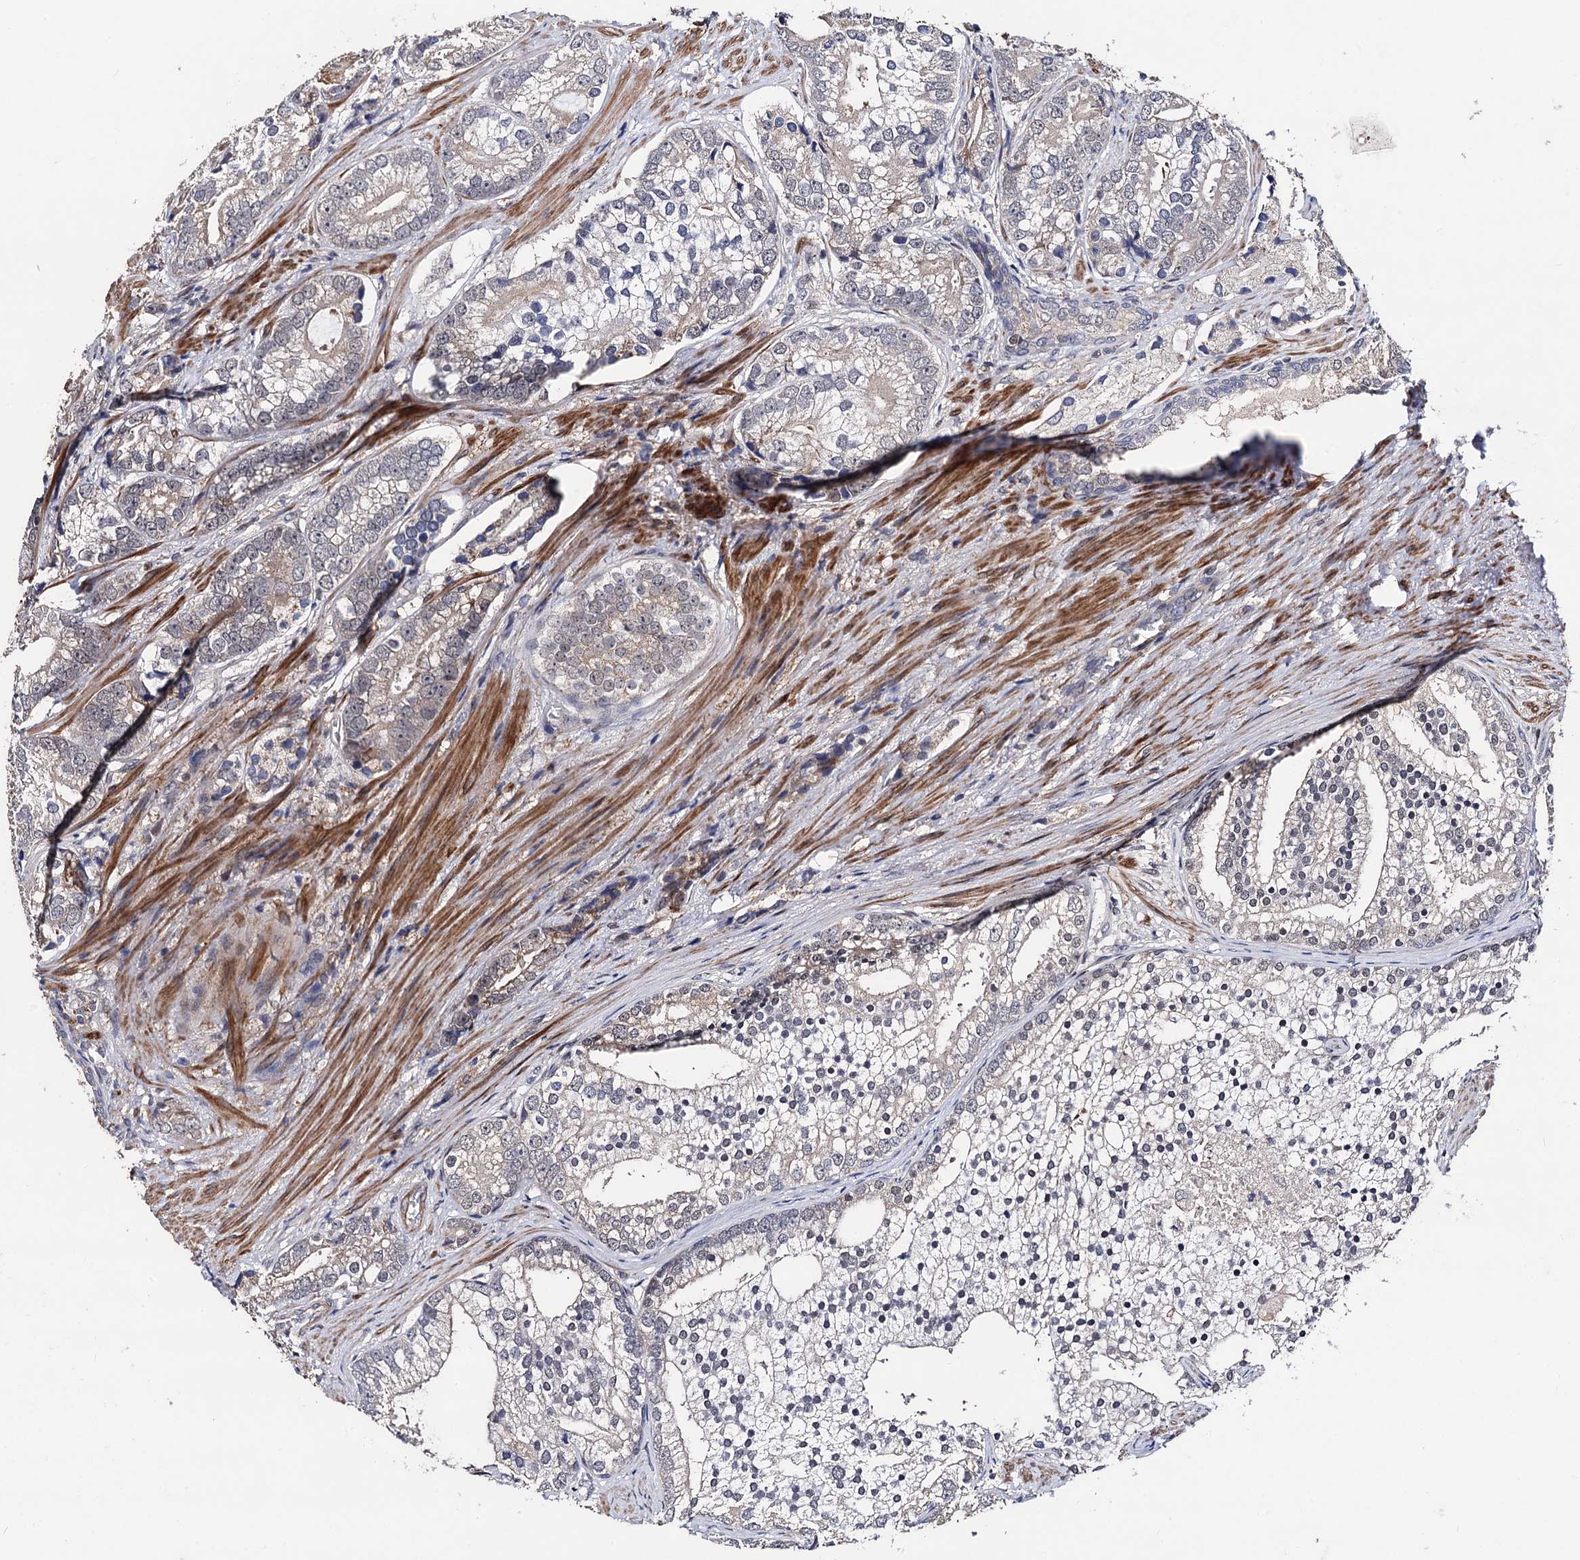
{"staining": {"intensity": "weak", "quantity": "25%-75%", "location": "cytoplasmic/membranous"}, "tissue": "prostate cancer", "cell_type": "Tumor cells", "image_type": "cancer", "snomed": [{"axis": "morphology", "description": "Adenocarcinoma, High grade"}, {"axis": "topography", "description": "Prostate"}], "caption": "Brown immunohistochemical staining in human prostate cancer (adenocarcinoma (high-grade)) reveals weak cytoplasmic/membranous staining in approximately 25%-75% of tumor cells. (DAB = brown stain, brightfield microscopy at high magnification).", "gene": "PPTC7", "patient": {"sex": "male", "age": 75}}